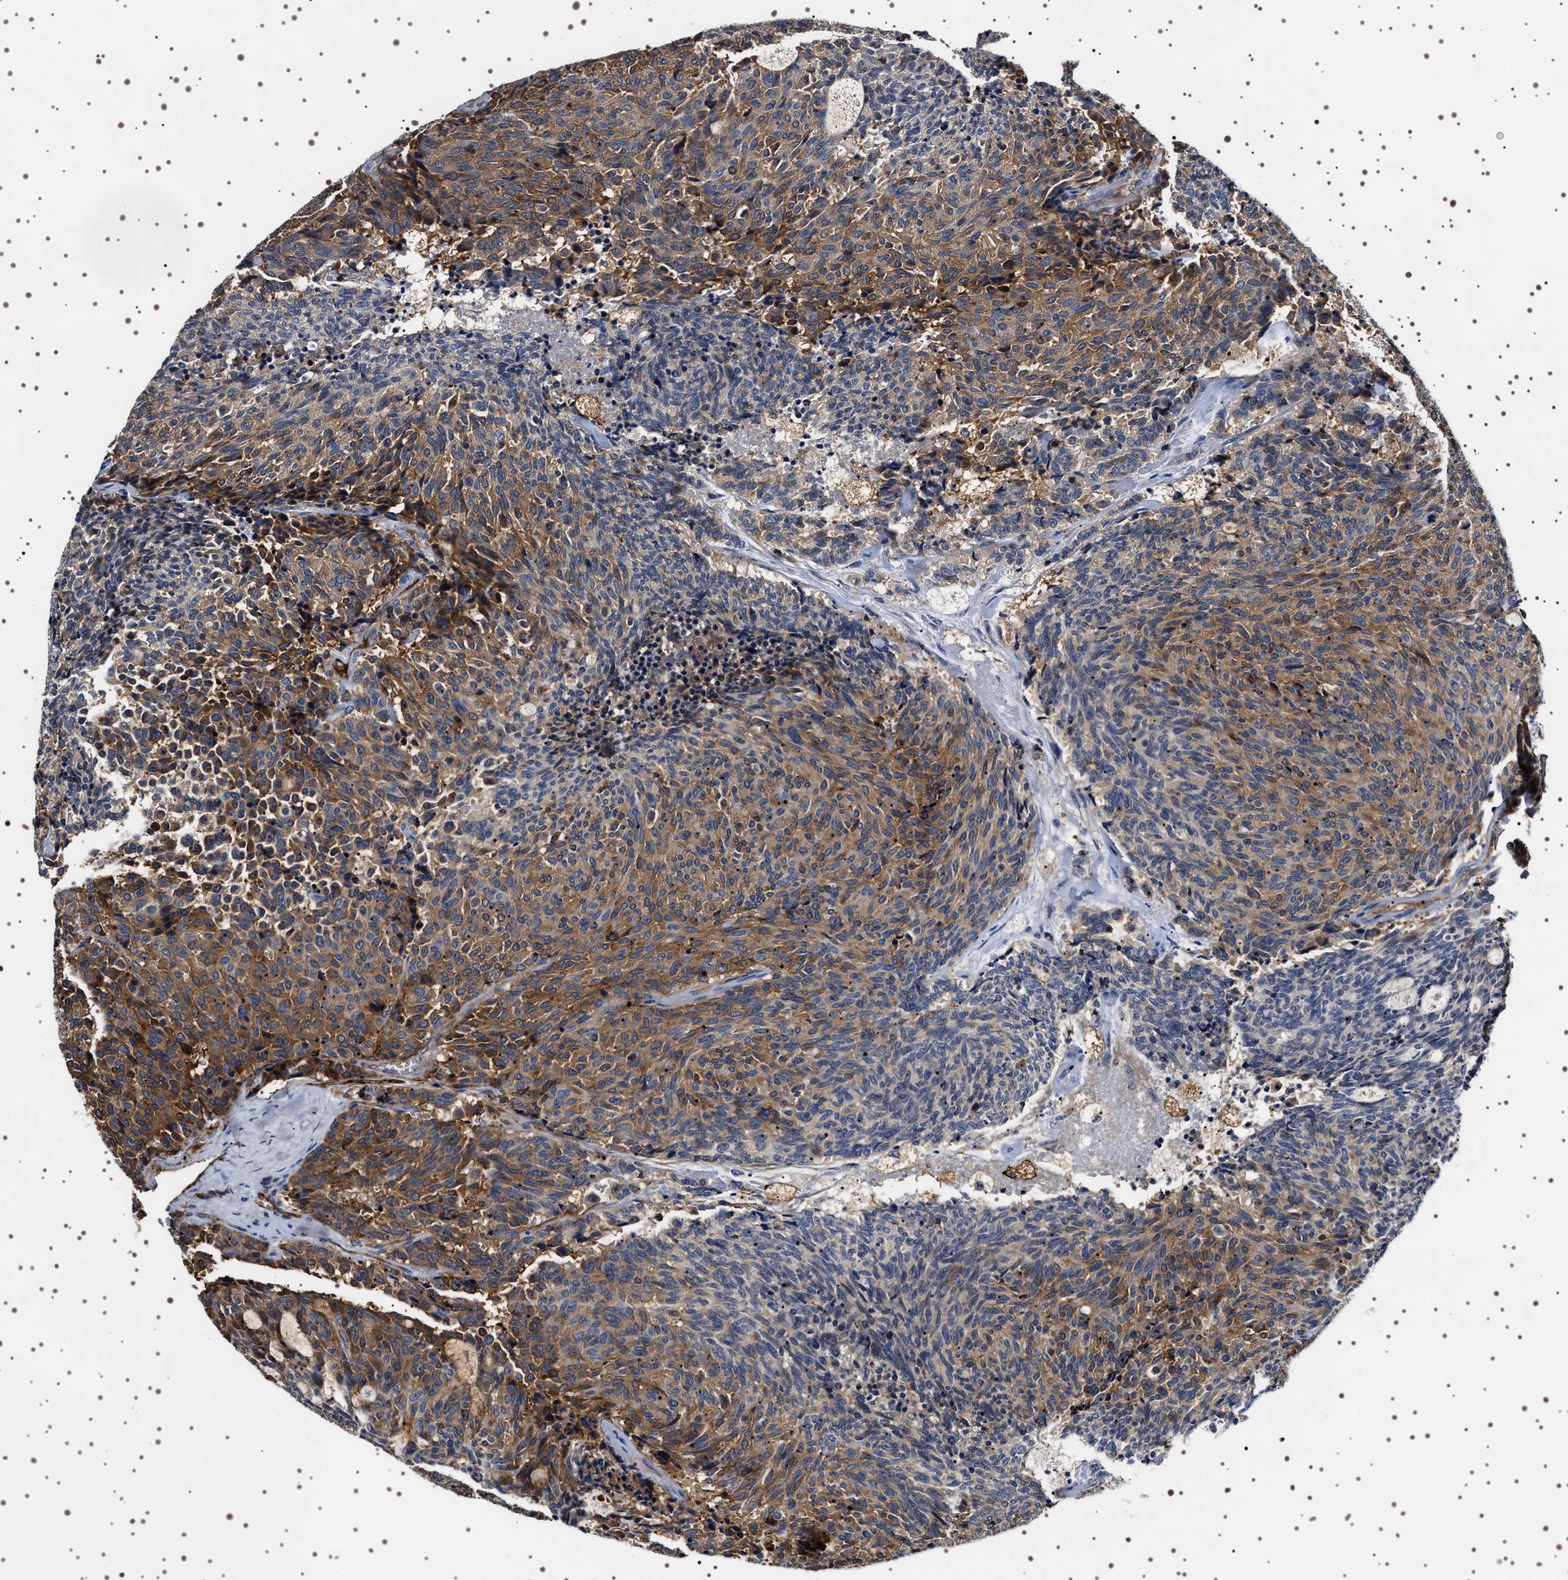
{"staining": {"intensity": "moderate", "quantity": ">75%", "location": "cytoplasmic/membranous"}, "tissue": "carcinoid", "cell_type": "Tumor cells", "image_type": "cancer", "snomed": [{"axis": "morphology", "description": "Carcinoid, malignant, NOS"}, {"axis": "topography", "description": "Pancreas"}], "caption": "Immunohistochemical staining of carcinoid demonstrates medium levels of moderate cytoplasmic/membranous protein staining in approximately >75% of tumor cells.", "gene": "ALPL", "patient": {"sex": "female", "age": 54}}